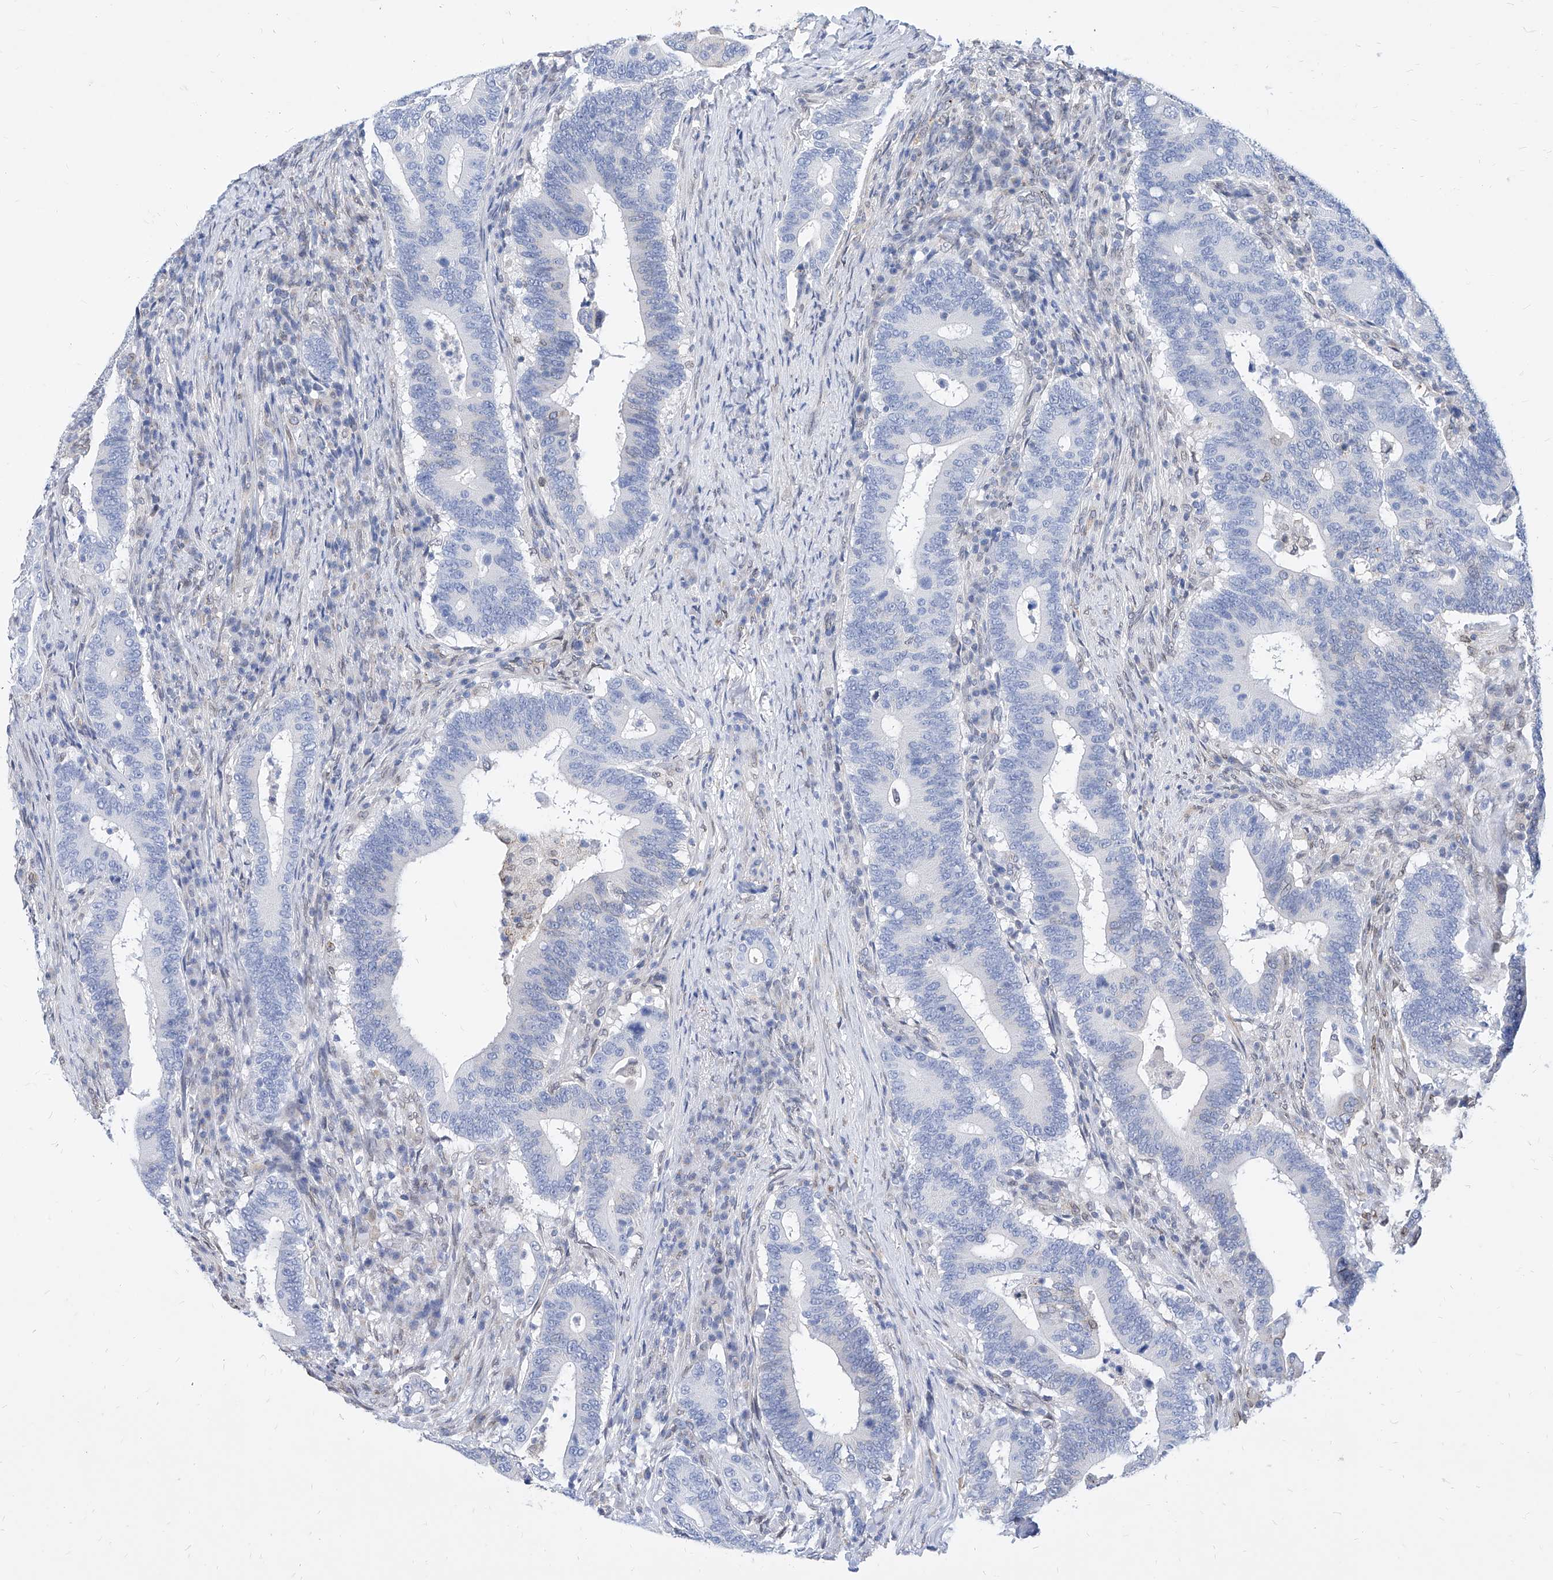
{"staining": {"intensity": "negative", "quantity": "none", "location": "none"}, "tissue": "colorectal cancer", "cell_type": "Tumor cells", "image_type": "cancer", "snomed": [{"axis": "morphology", "description": "Adenocarcinoma, NOS"}, {"axis": "topography", "description": "Colon"}], "caption": "Adenocarcinoma (colorectal) was stained to show a protein in brown. There is no significant staining in tumor cells. (DAB (3,3'-diaminobenzidine) immunohistochemistry, high magnification).", "gene": "MX2", "patient": {"sex": "female", "age": 66}}